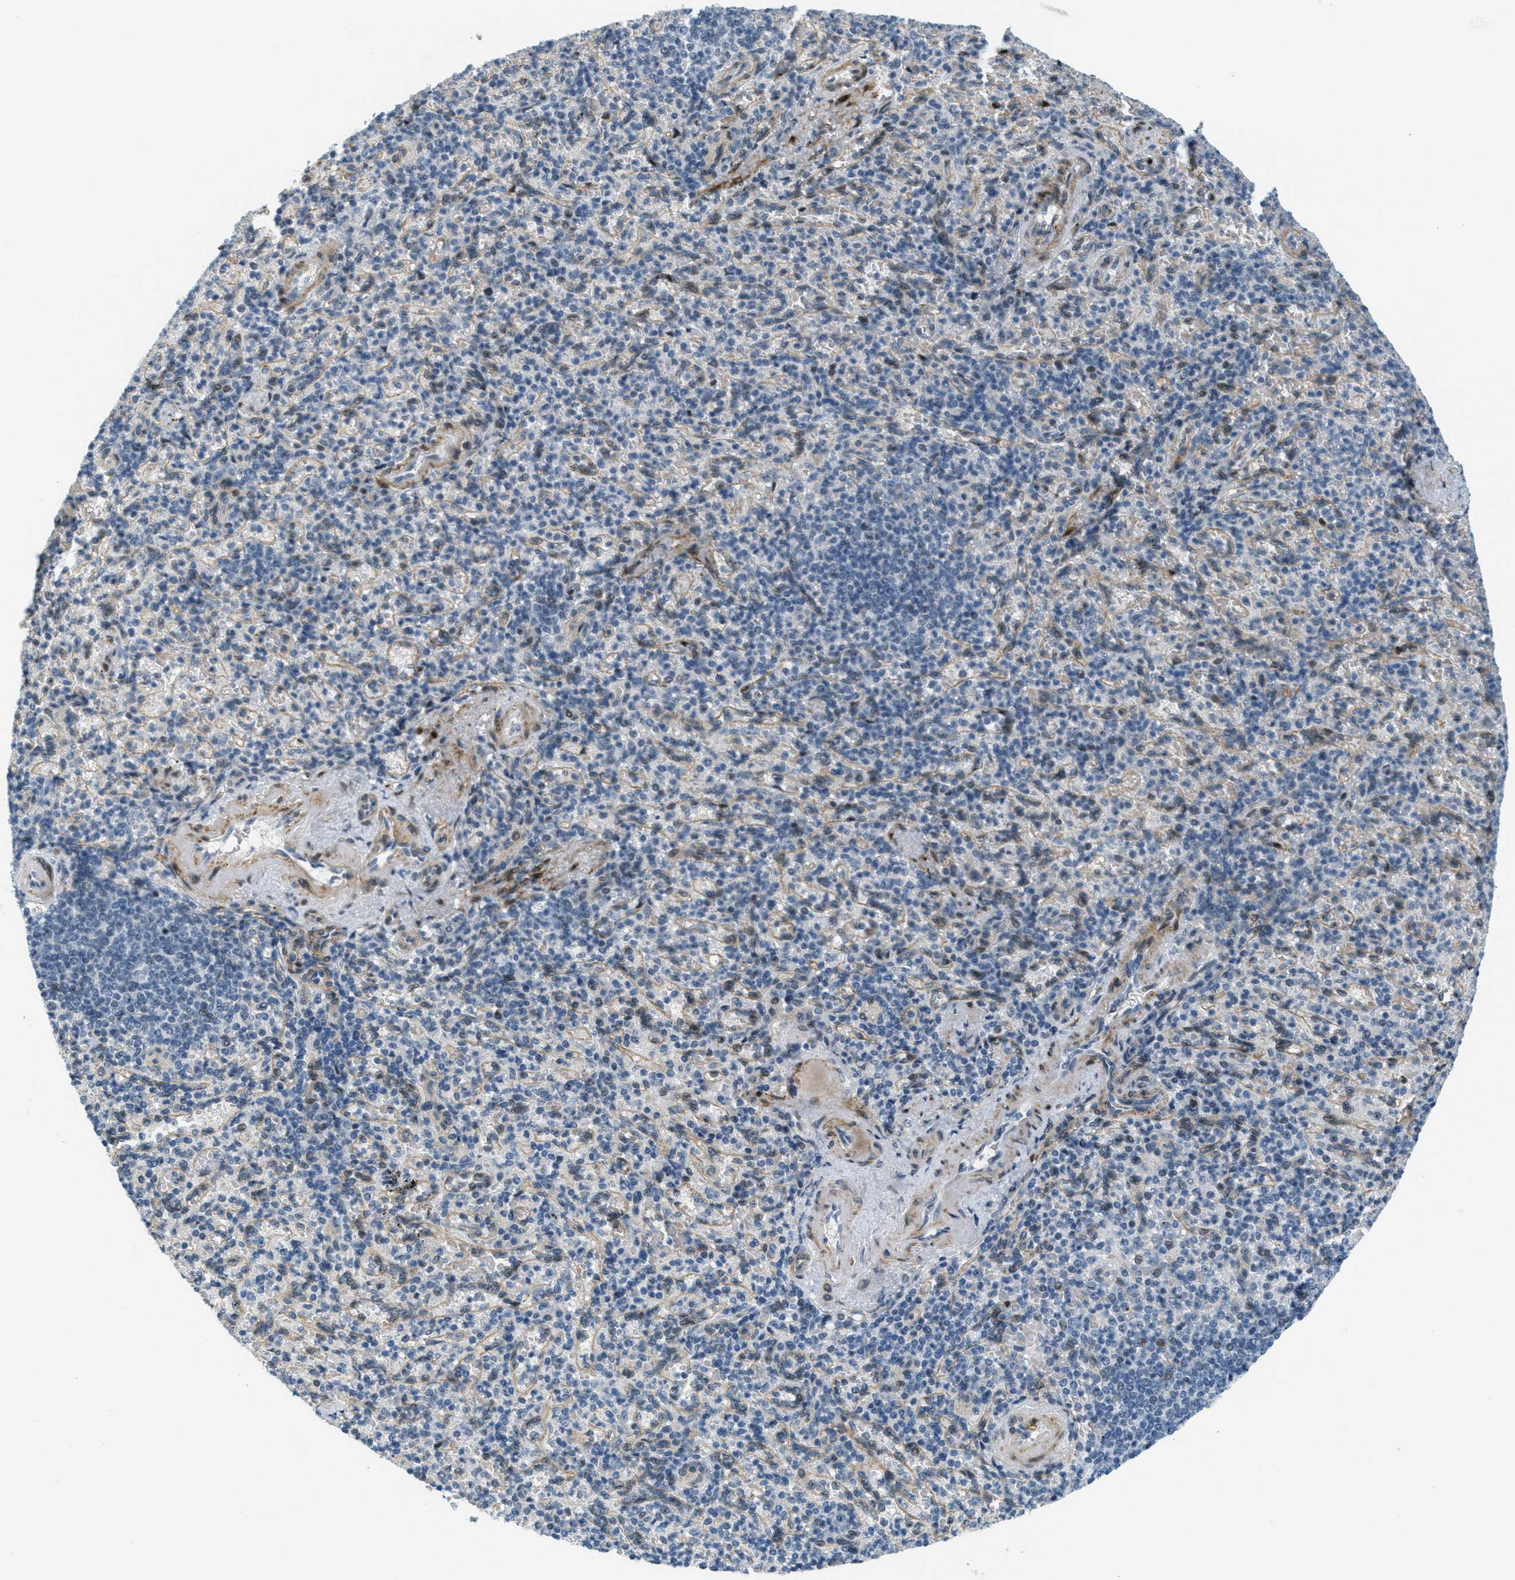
{"staining": {"intensity": "moderate", "quantity": "<25%", "location": "nuclear"}, "tissue": "spleen", "cell_type": "Cells in red pulp", "image_type": "normal", "snomed": [{"axis": "morphology", "description": "Normal tissue, NOS"}, {"axis": "topography", "description": "Spleen"}], "caption": "Spleen stained with DAB (3,3'-diaminobenzidine) immunohistochemistry (IHC) shows low levels of moderate nuclear staining in about <25% of cells in red pulp. Using DAB (brown) and hematoxylin (blue) stains, captured at high magnification using brightfield microscopy.", "gene": "ZDHHC23", "patient": {"sex": "female", "age": 74}}